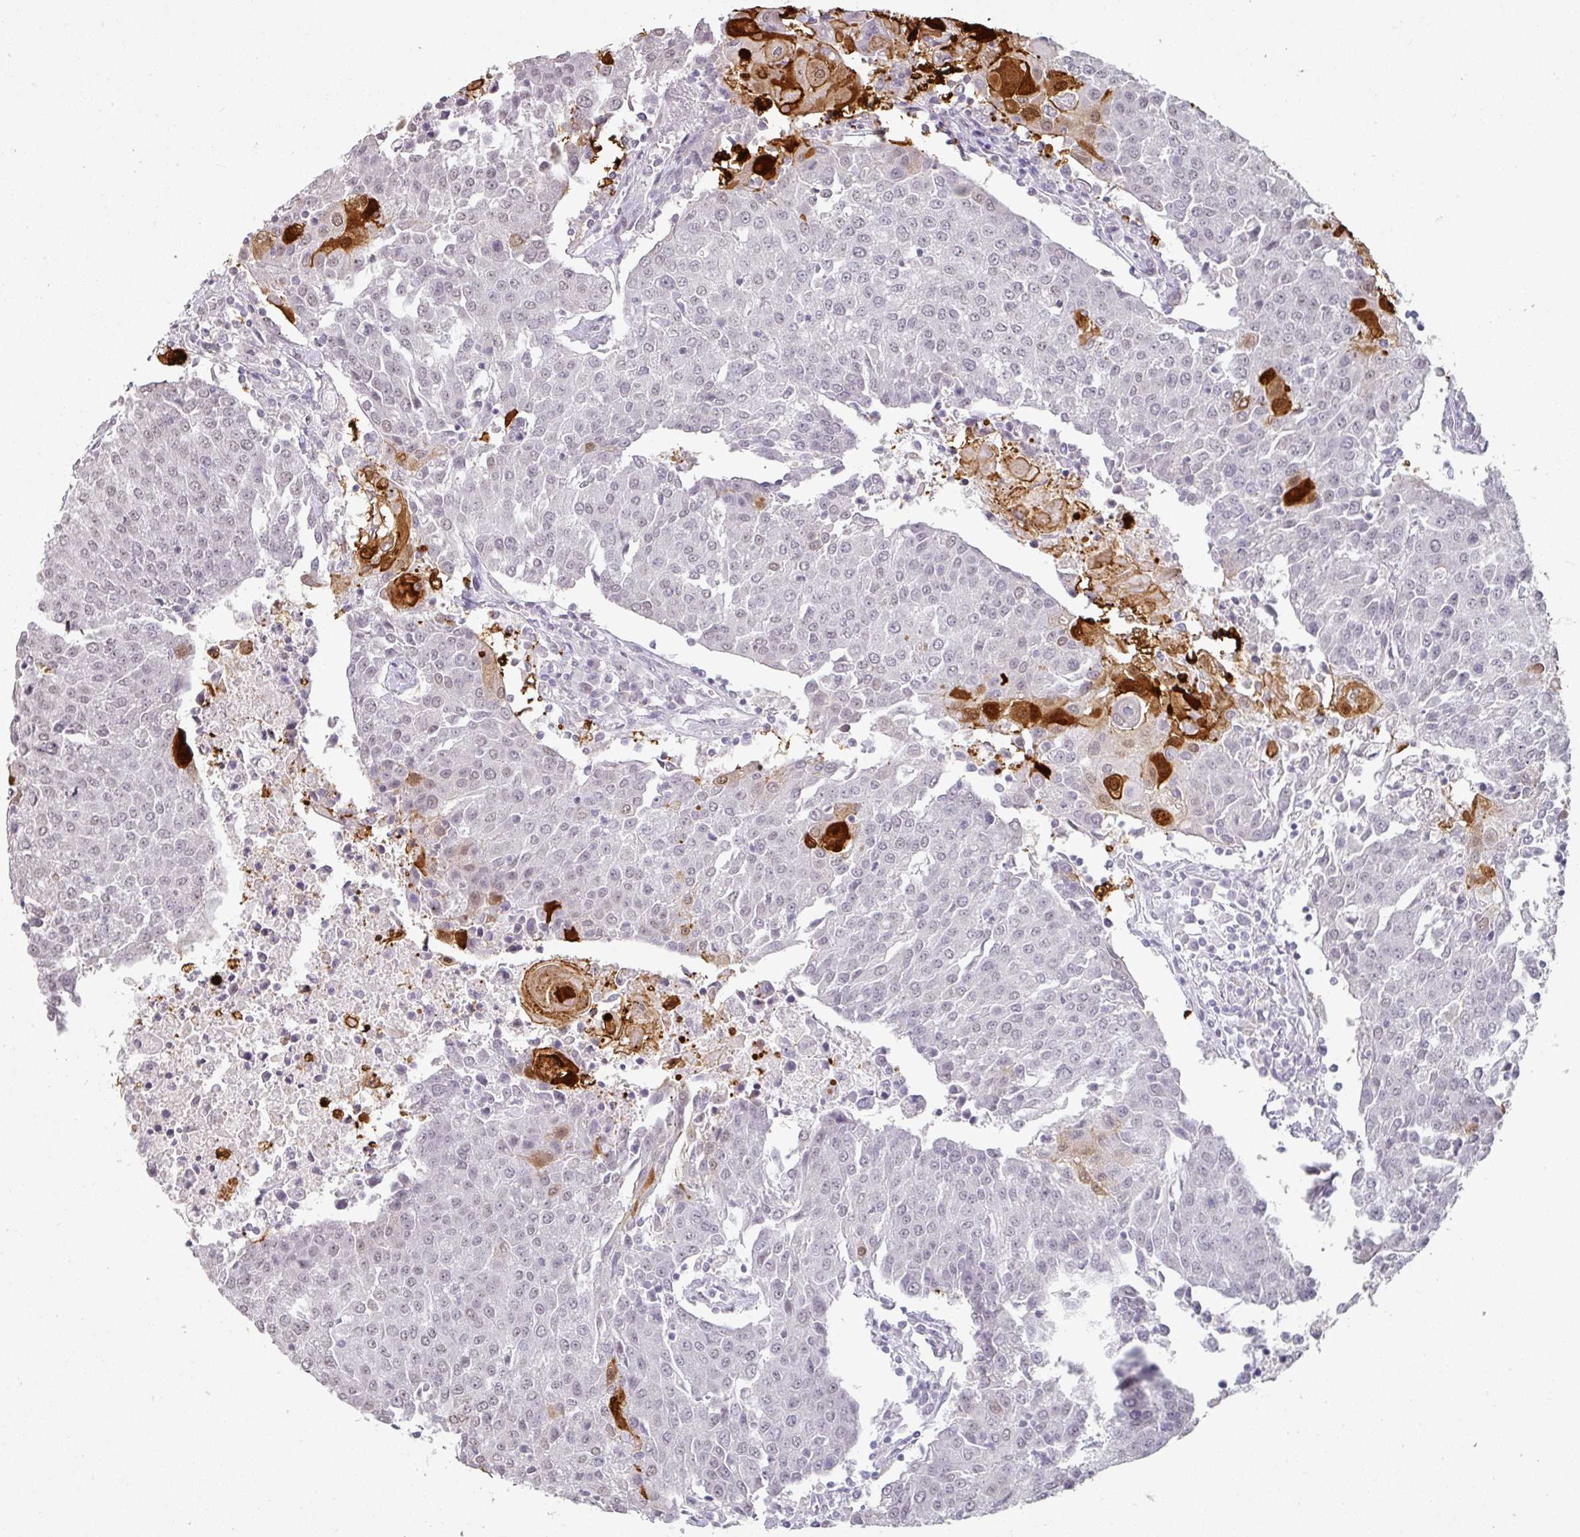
{"staining": {"intensity": "strong", "quantity": "<25%", "location": "cytoplasmic/membranous,nuclear"}, "tissue": "urothelial cancer", "cell_type": "Tumor cells", "image_type": "cancer", "snomed": [{"axis": "morphology", "description": "Urothelial carcinoma, High grade"}, {"axis": "topography", "description": "Urinary bladder"}], "caption": "An IHC micrograph of neoplastic tissue is shown. Protein staining in brown shows strong cytoplasmic/membranous and nuclear positivity in urothelial carcinoma (high-grade) within tumor cells. (DAB IHC, brown staining for protein, blue staining for nuclei).", "gene": "SPRR1A", "patient": {"sex": "female", "age": 85}}